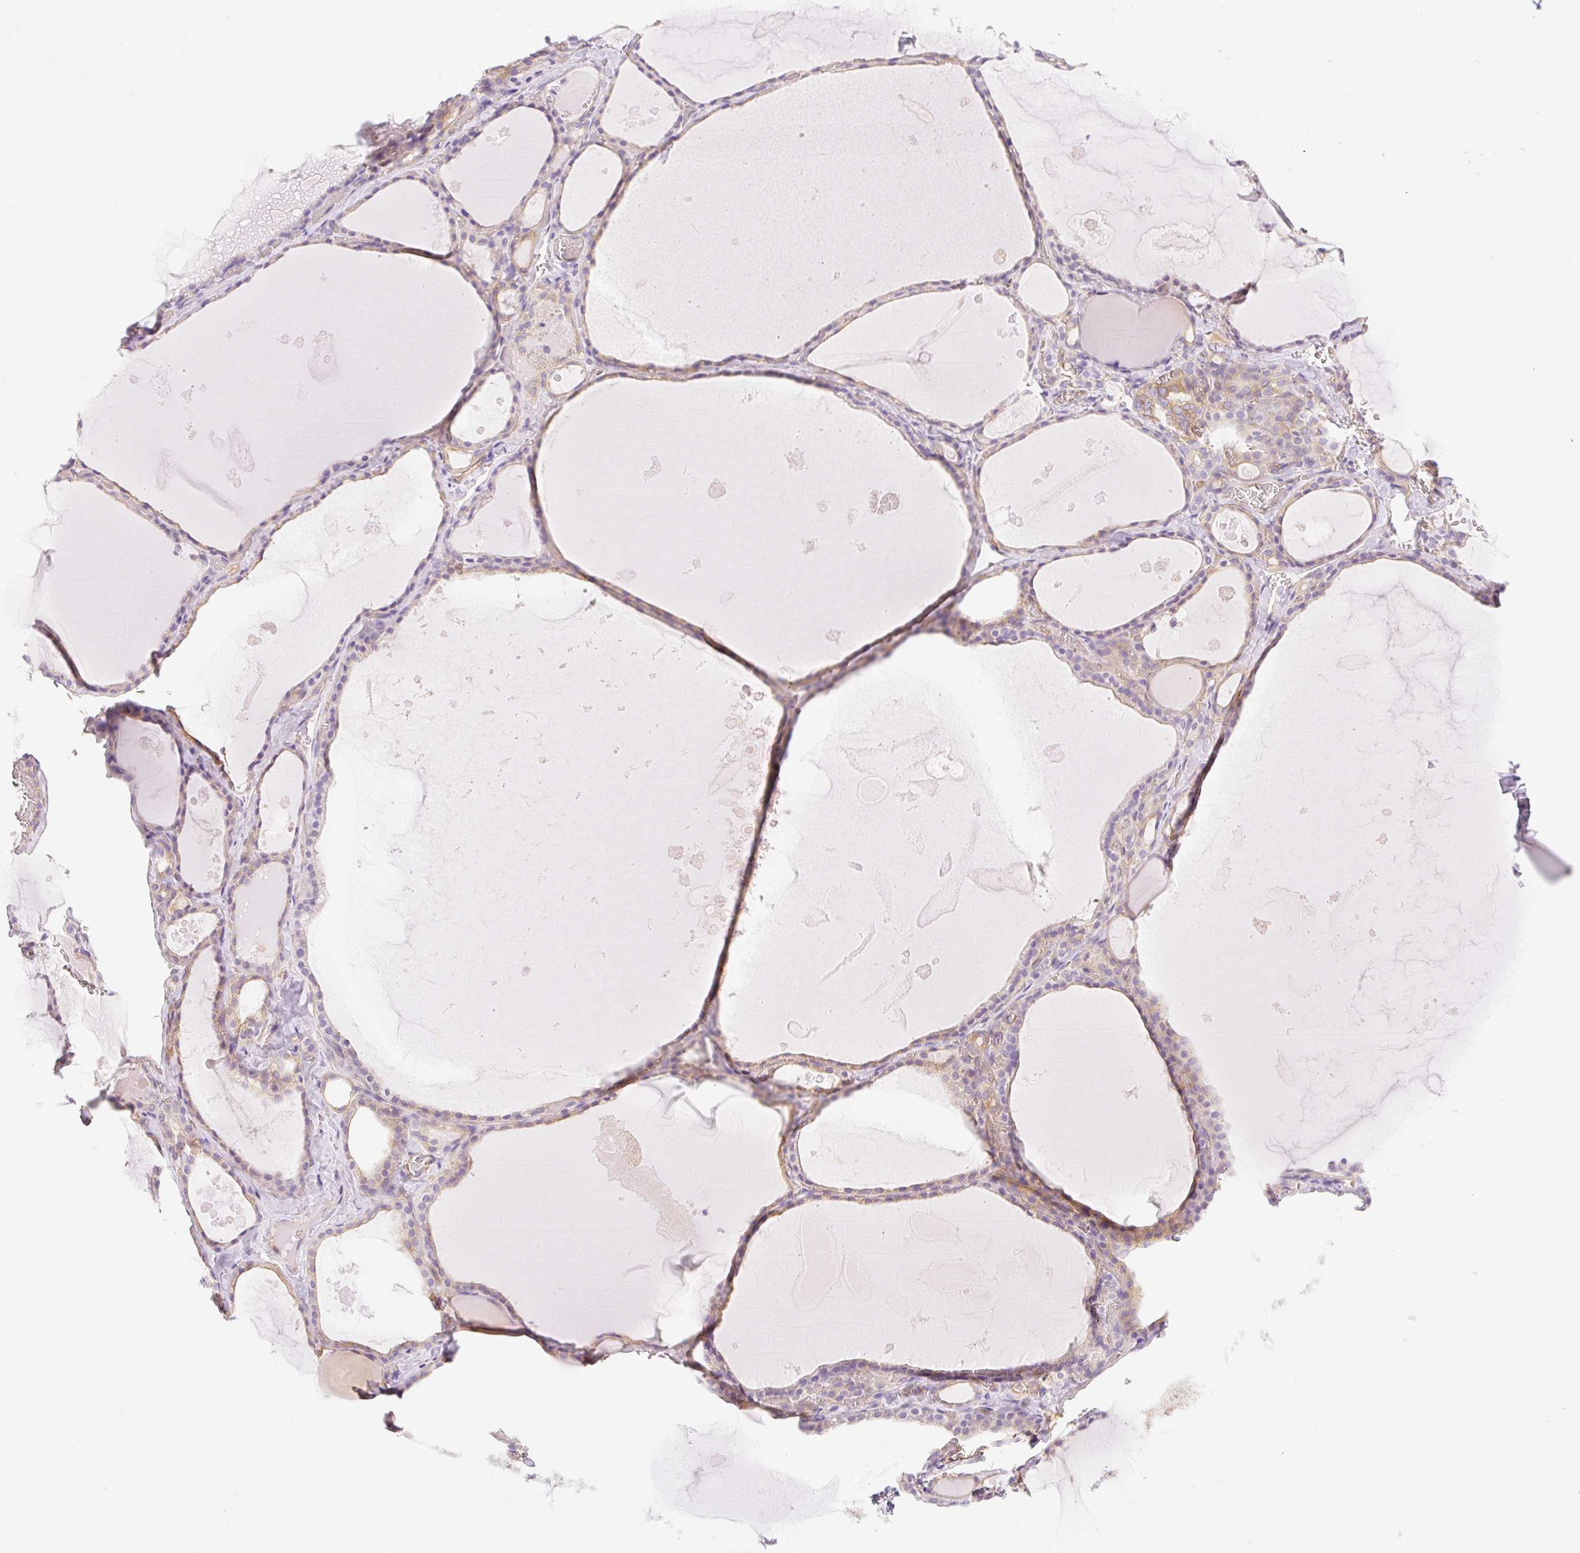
{"staining": {"intensity": "weak", "quantity": "25%-75%", "location": "cytoplasmic/membranous"}, "tissue": "thyroid gland", "cell_type": "Glandular cells", "image_type": "normal", "snomed": [{"axis": "morphology", "description": "Normal tissue, NOS"}, {"axis": "topography", "description": "Thyroid gland"}], "caption": "Weak cytoplasmic/membranous expression for a protein is appreciated in approximately 25%-75% of glandular cells of benign thyroid gland using immunohistochemistry.", "gene": "EHD1", "patient": {"sex": "male", "age": 56}}